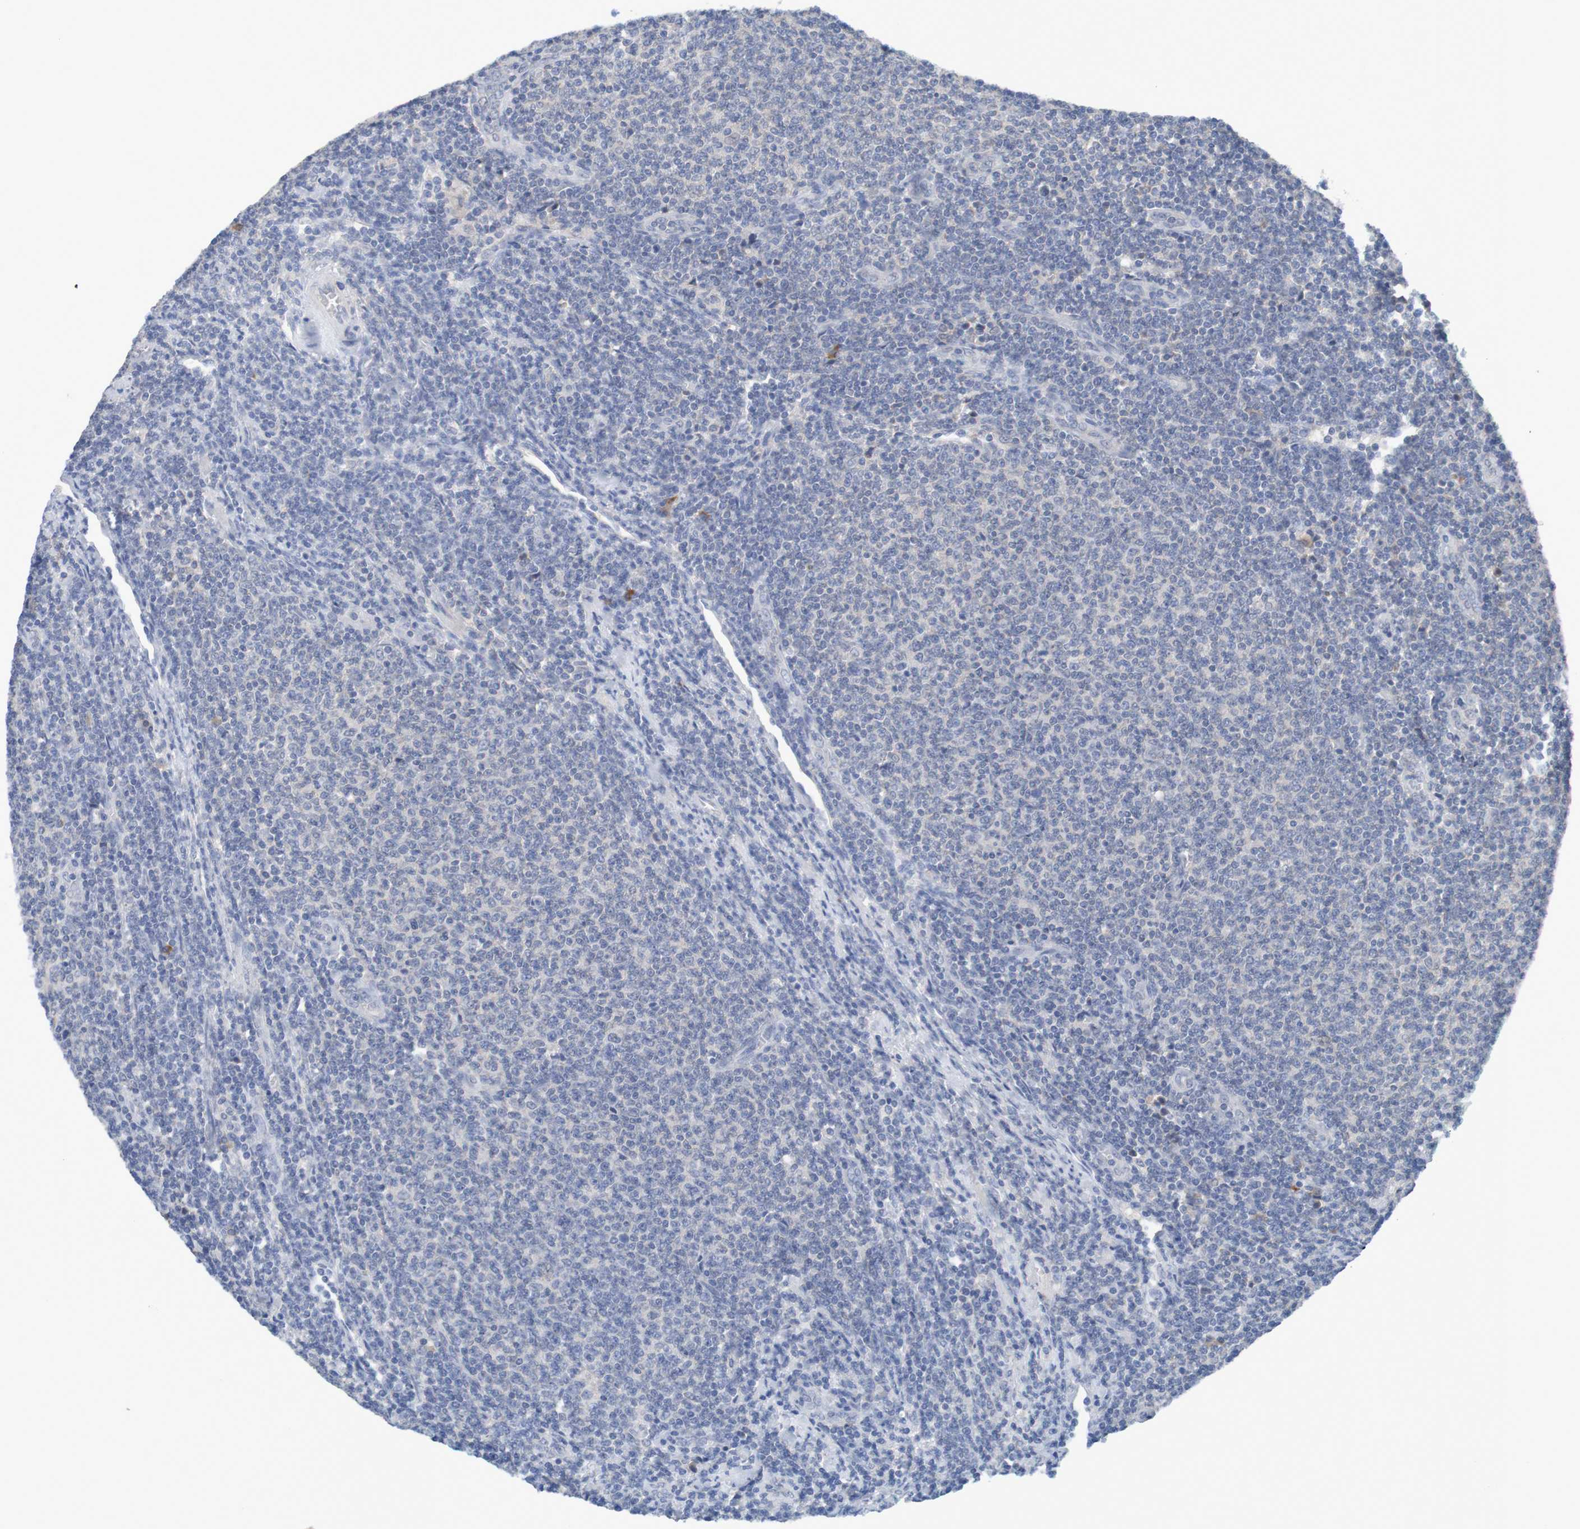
{"staining": {"intensity": "weak", "quantity": "<25%", "location": "cytoplasmic/membranous"}, "tissue": "lymphoma", "cell_type": "Tumor cells", "image_type": "cancer", "snomed": [{"axis": "morphology", "description": "Malignant lymphoma, non-Hodgkin's type, Low grade"}, {"axis": "topography", "description": "Lymph node"}], "caption": "Tumor cells show no significant positivity in lymphoma.", "gene": "LTA", "patient": {"sex": "male", "age": 66}}